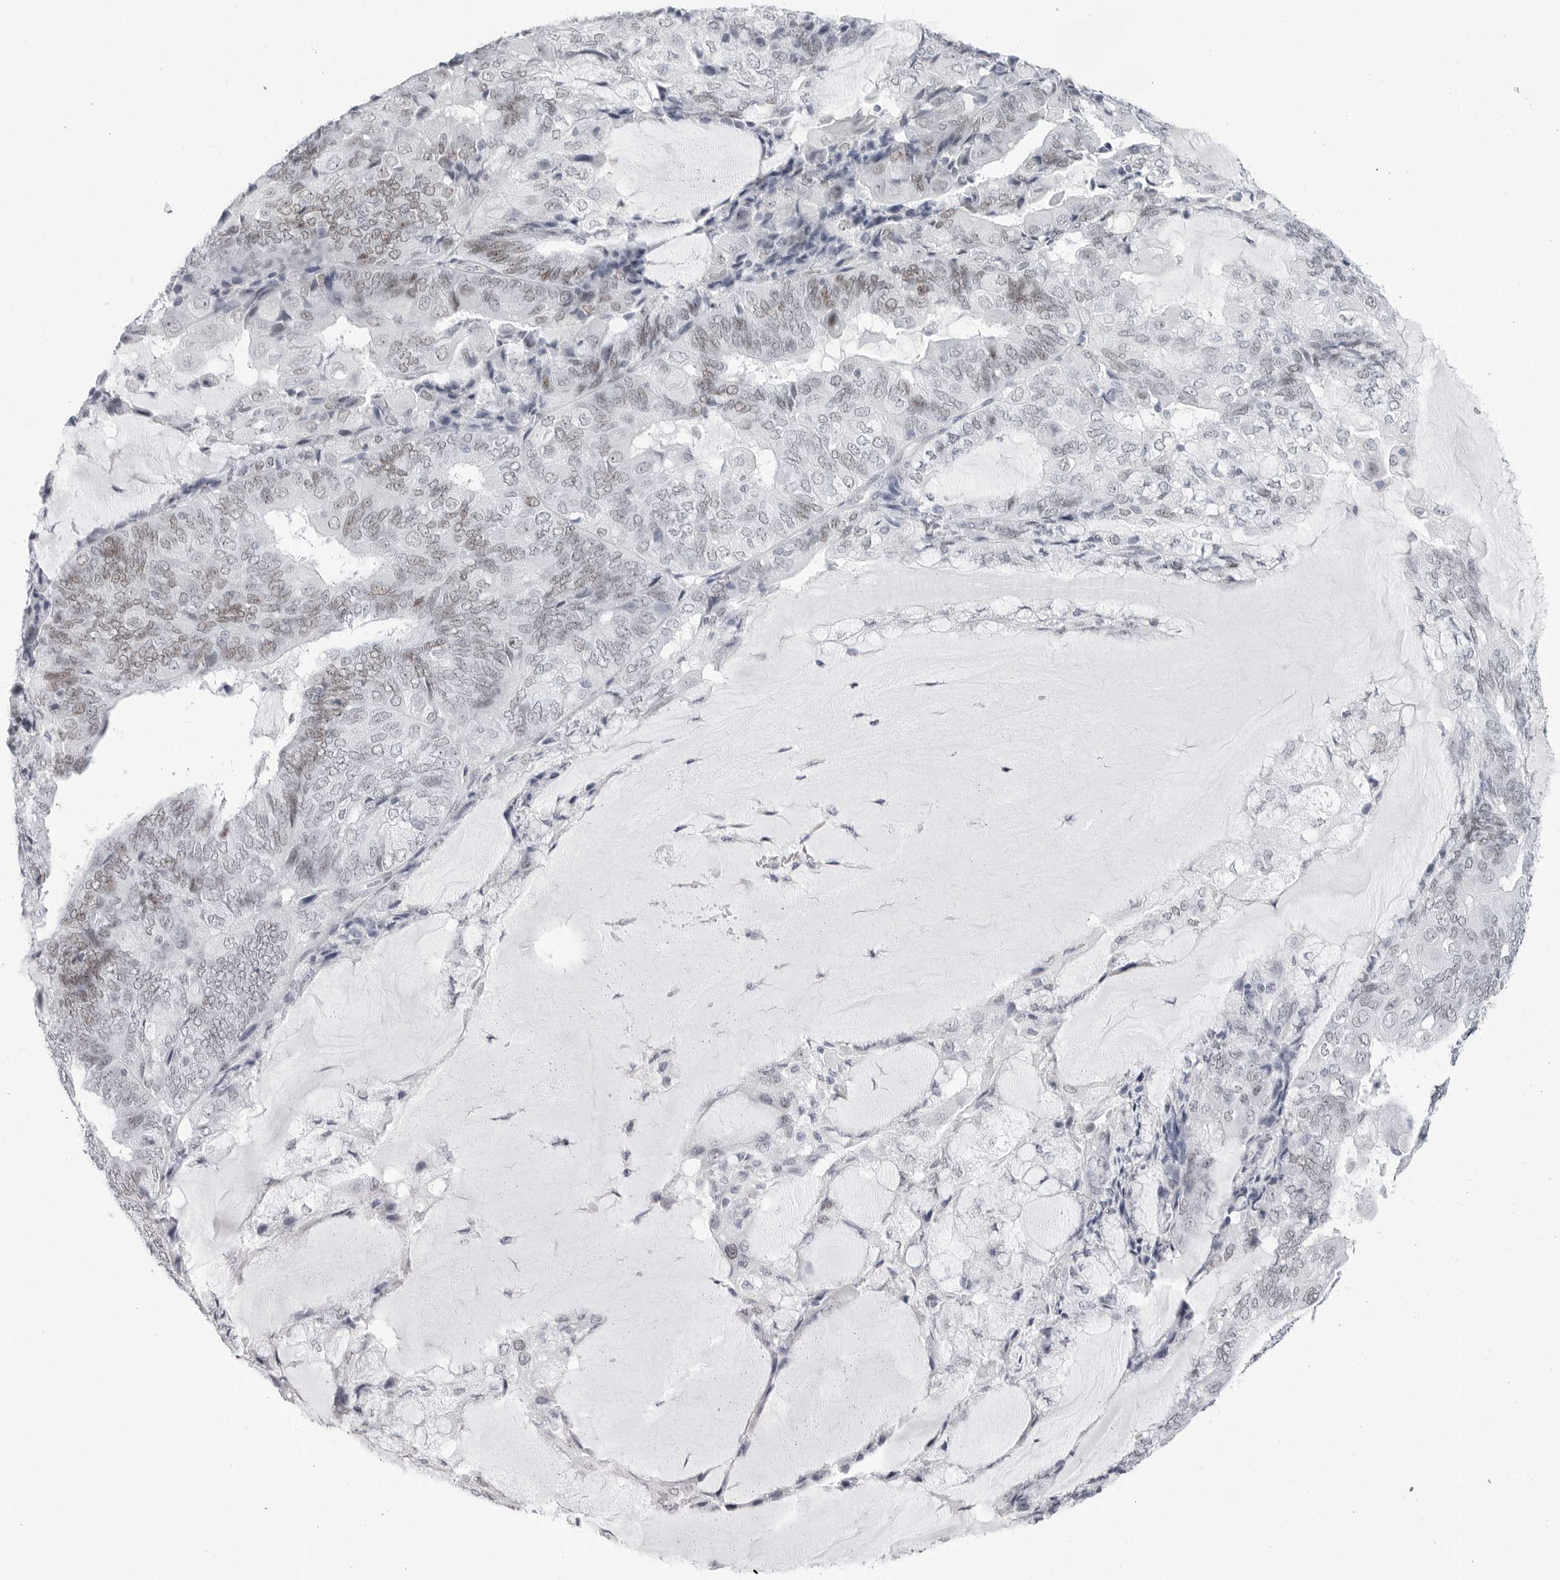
{"staining": {"intensity": "weak", "quantity": "<25%", "location": "nuclear"}, "tissue": "endometrial cancer", "cell_type": "Tumor cells", "image_type": "cancer", "snomed": [{"axis": "morphology", "description": "Adenocarcinoma, NOS"}, {"axis": "topography", "description": "Endometrium"}], "caption": "Tumor cells show no significant positivity in endometrial cancer. (Stains: DAB immunohistochemistry with hematoxylin counter stain, Microscopy: brightfield microscopy at high magnification).", "gene": "VEZF1", "patient": {"sex": "female", "age": 81}}